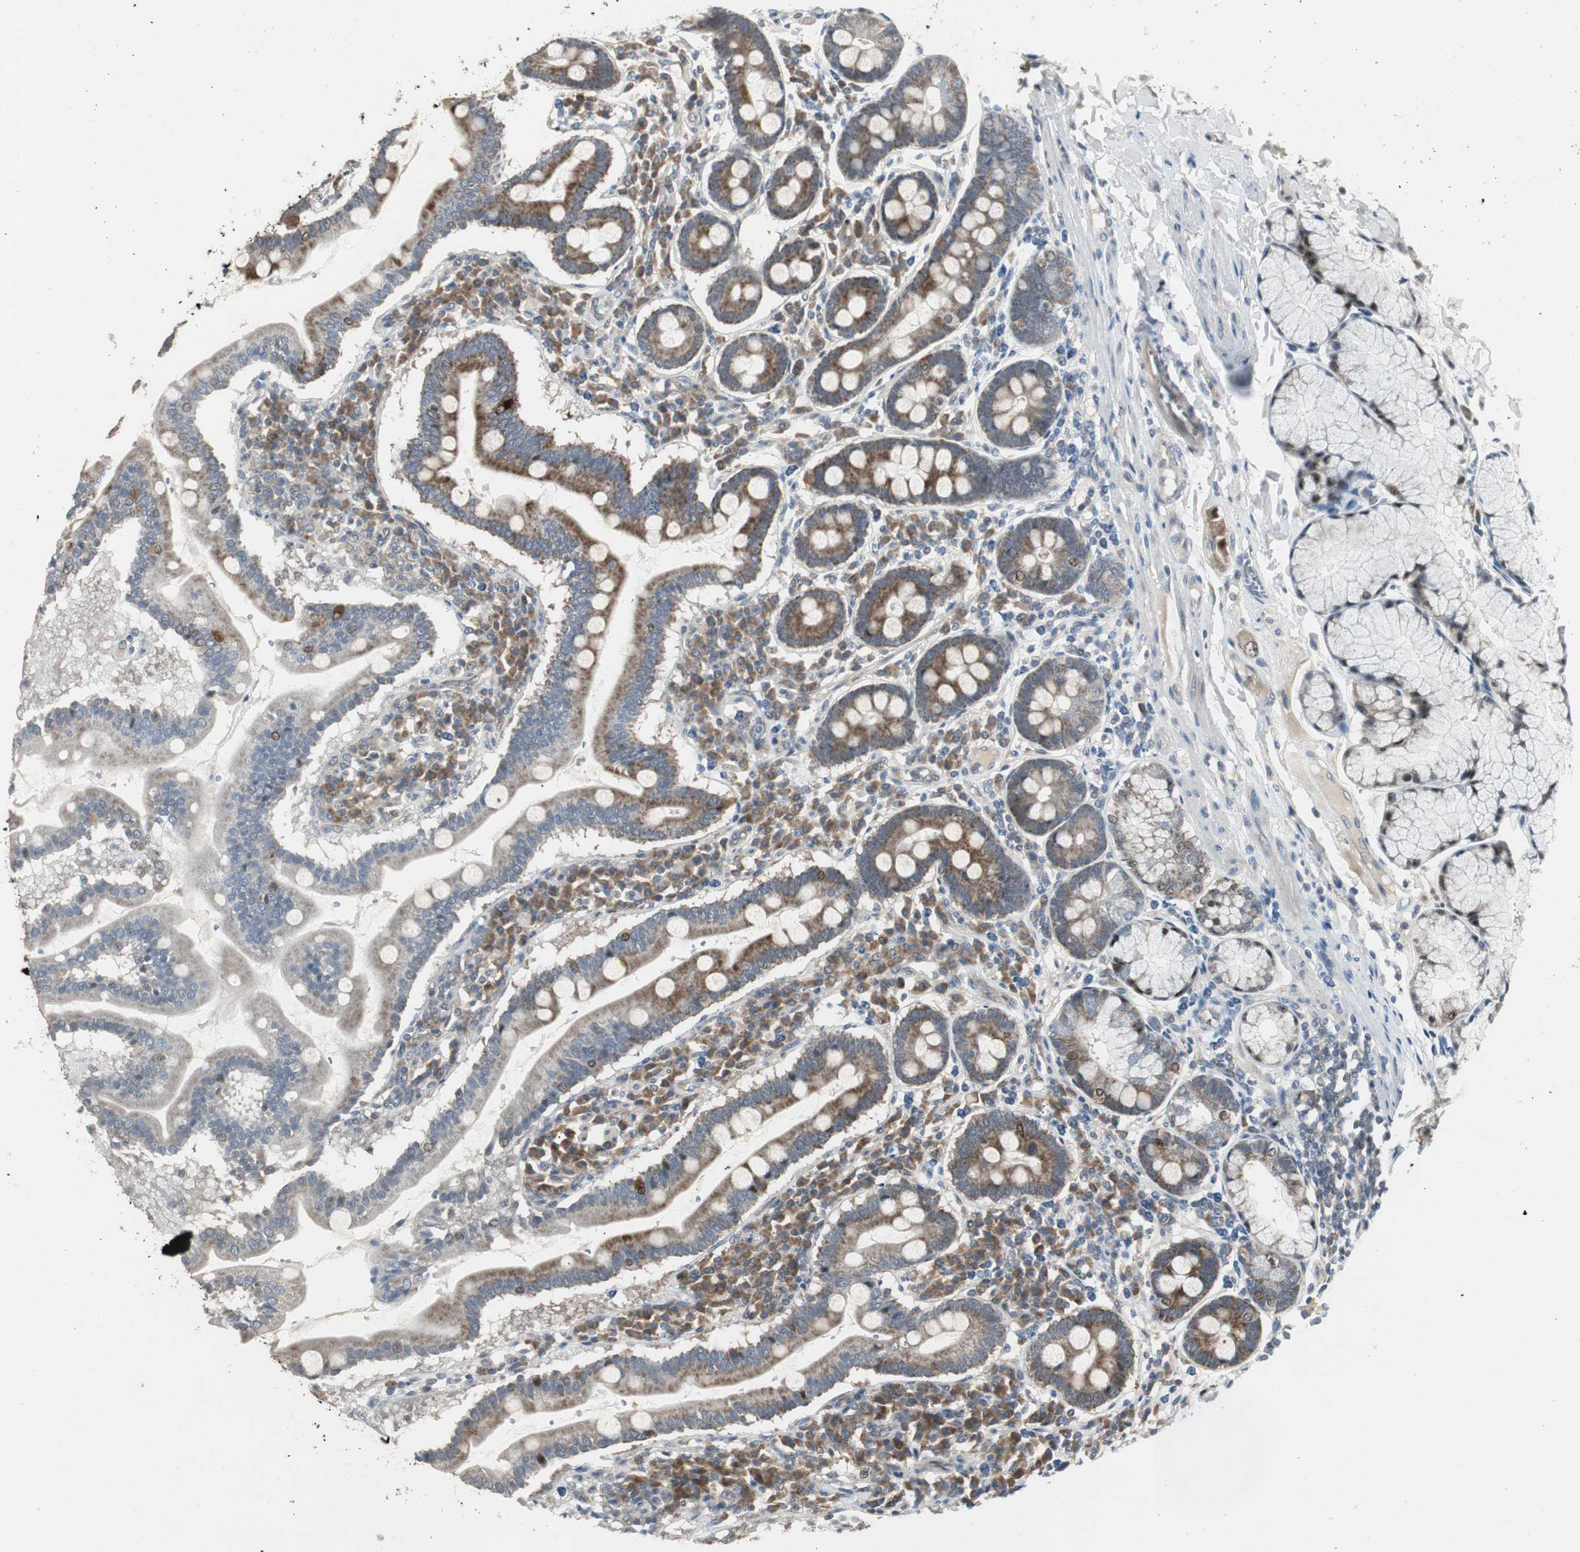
{"staining": {"intensity": "moderate", "quantity": ">75%", "location": "cytoplasmic/membranous"}, "tissue": "duodenum", "cell_type": "Glandular cells", "image_type": "normal", "snomed": [{"axis": "morphology", "description": "Normal tissue, NOS"}, {"axis": "topography", "description": "Duodenum"}], "caption": "IHC of normal duodenum displays medium levels of moderate cytoplasmic/membranous expression in about >75% of glandular cells. (DAB IHC with brightfield microscopy, high magnification).", "gene": "MYT1", "patient": {"sex": "male", "age": 50}}